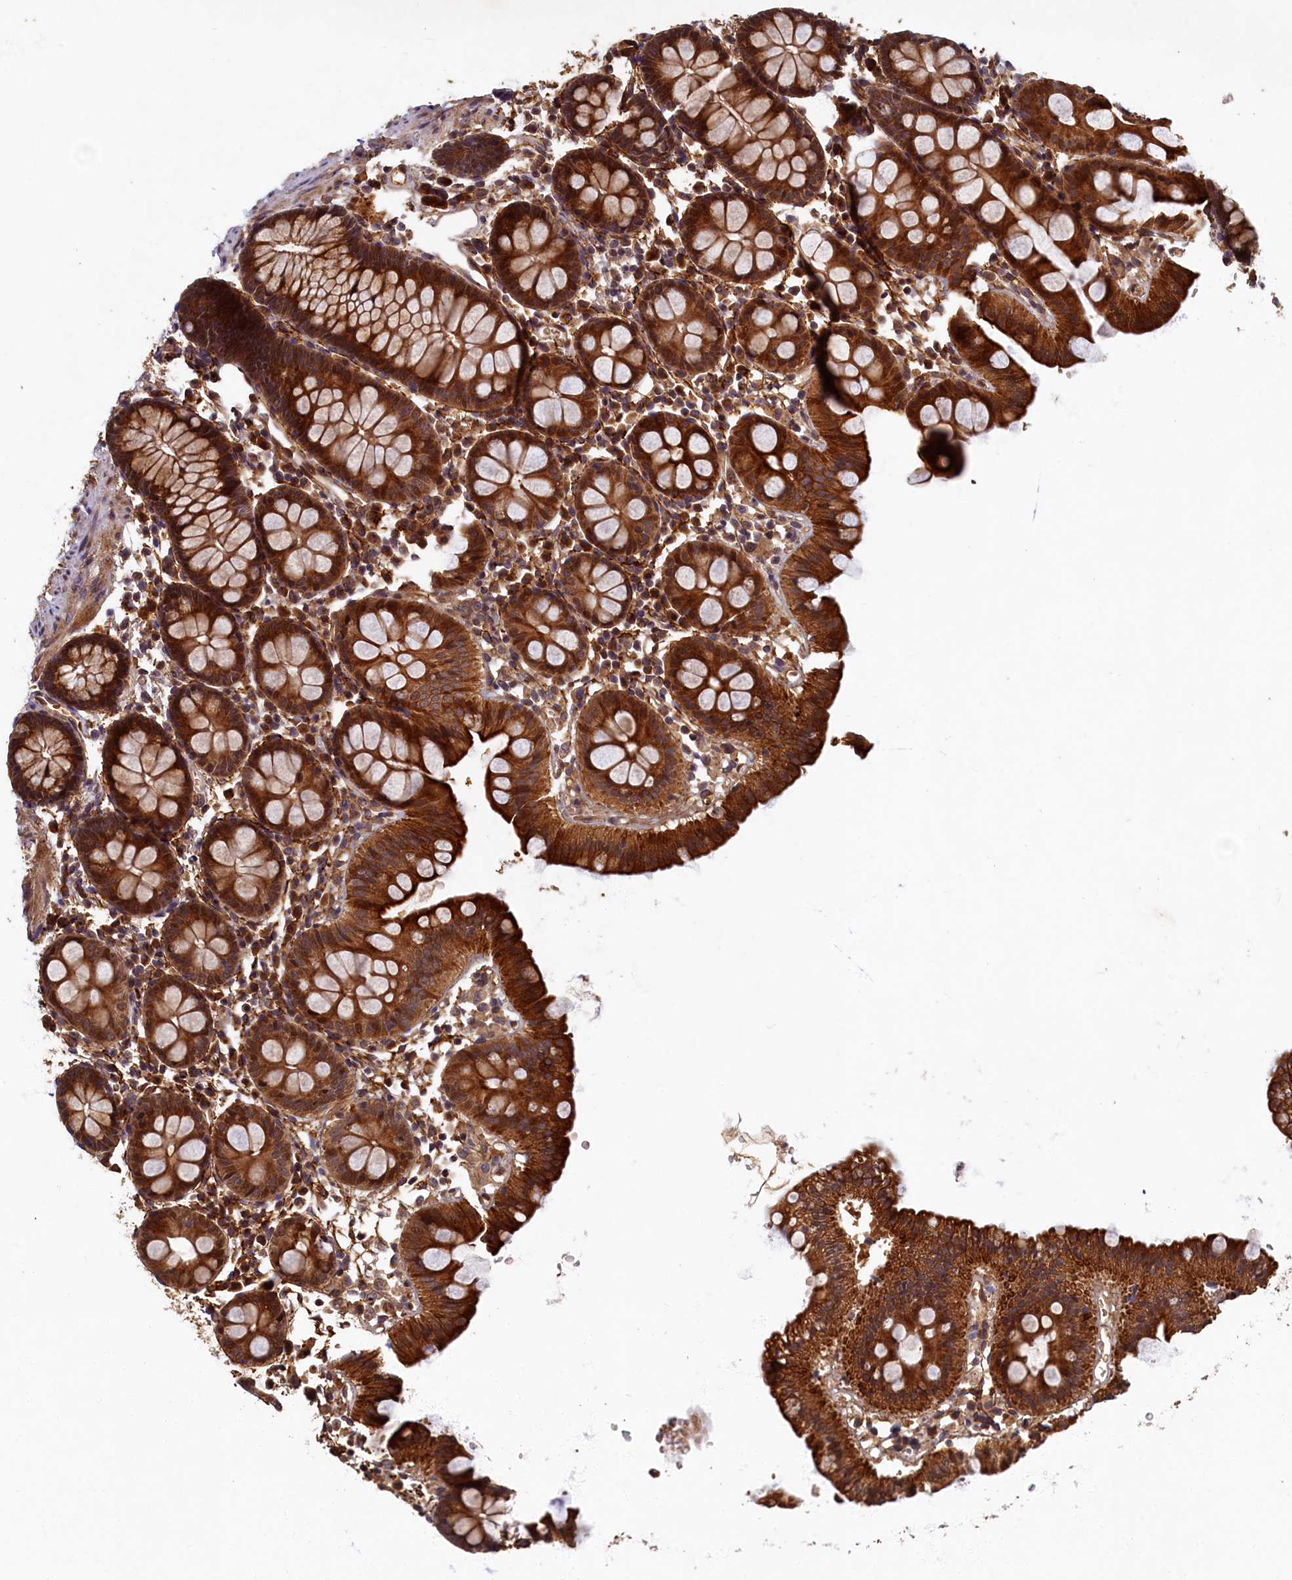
{"staining": {"intensity": "moderate", "quantity": ">75%", "location": "cytoplasmic/membranous,nuclear"}, "tissue": "colon", "cell_type": "Endothelial cells", "image_type": "normal", "snomed": [{"axis": "morphology", "description": "Normal tissue, NOS"}, {"axis": "topography", "description": "Colon"}], "caption": "Protein staining of unremarkable colon shows moderate cytoplasmic/membranous,nuclear positivity in about >75% of endothelial cells.", "gene": "LCMT2", "patient": {"sex": "male", "age": 75}}